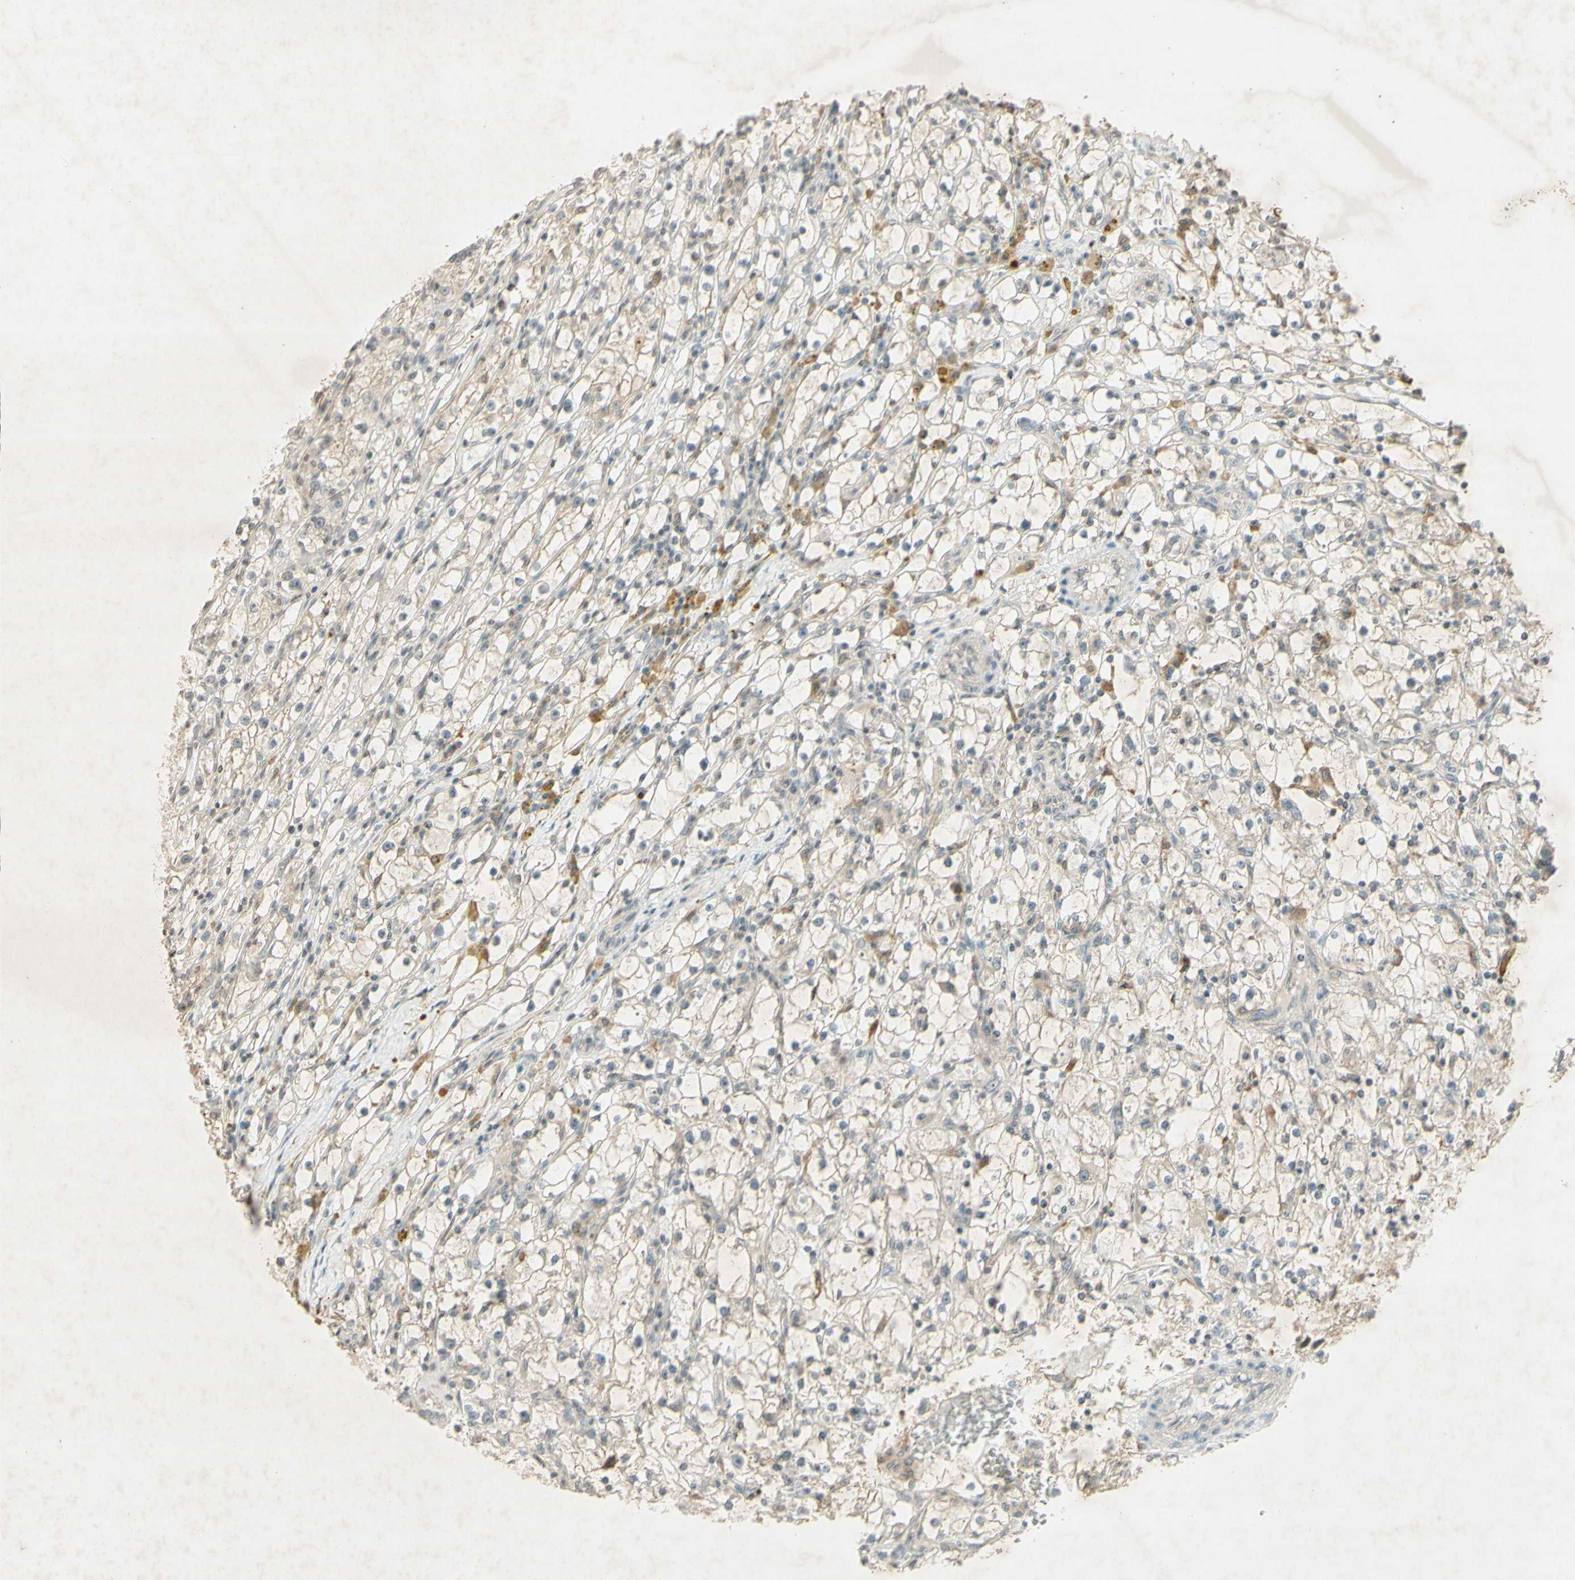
{"staining": {"intensity": "negative", "quantity": "none", "location": "none"}, "tissue": "renal cancer", "cell_type": "Tumor cells", "image_type": "cancer", "snomed": [{"axis": "morphology", "description": "Adenocarcinoma, NOS"}, {"axis": "topography", "description": "Kidney"}], "caption": "Immunohistochemistry of human renal cancer exhibits no expression in tumor cells.", "gene": "GLI1", "patient": {"sex": "male", "age": 56}}